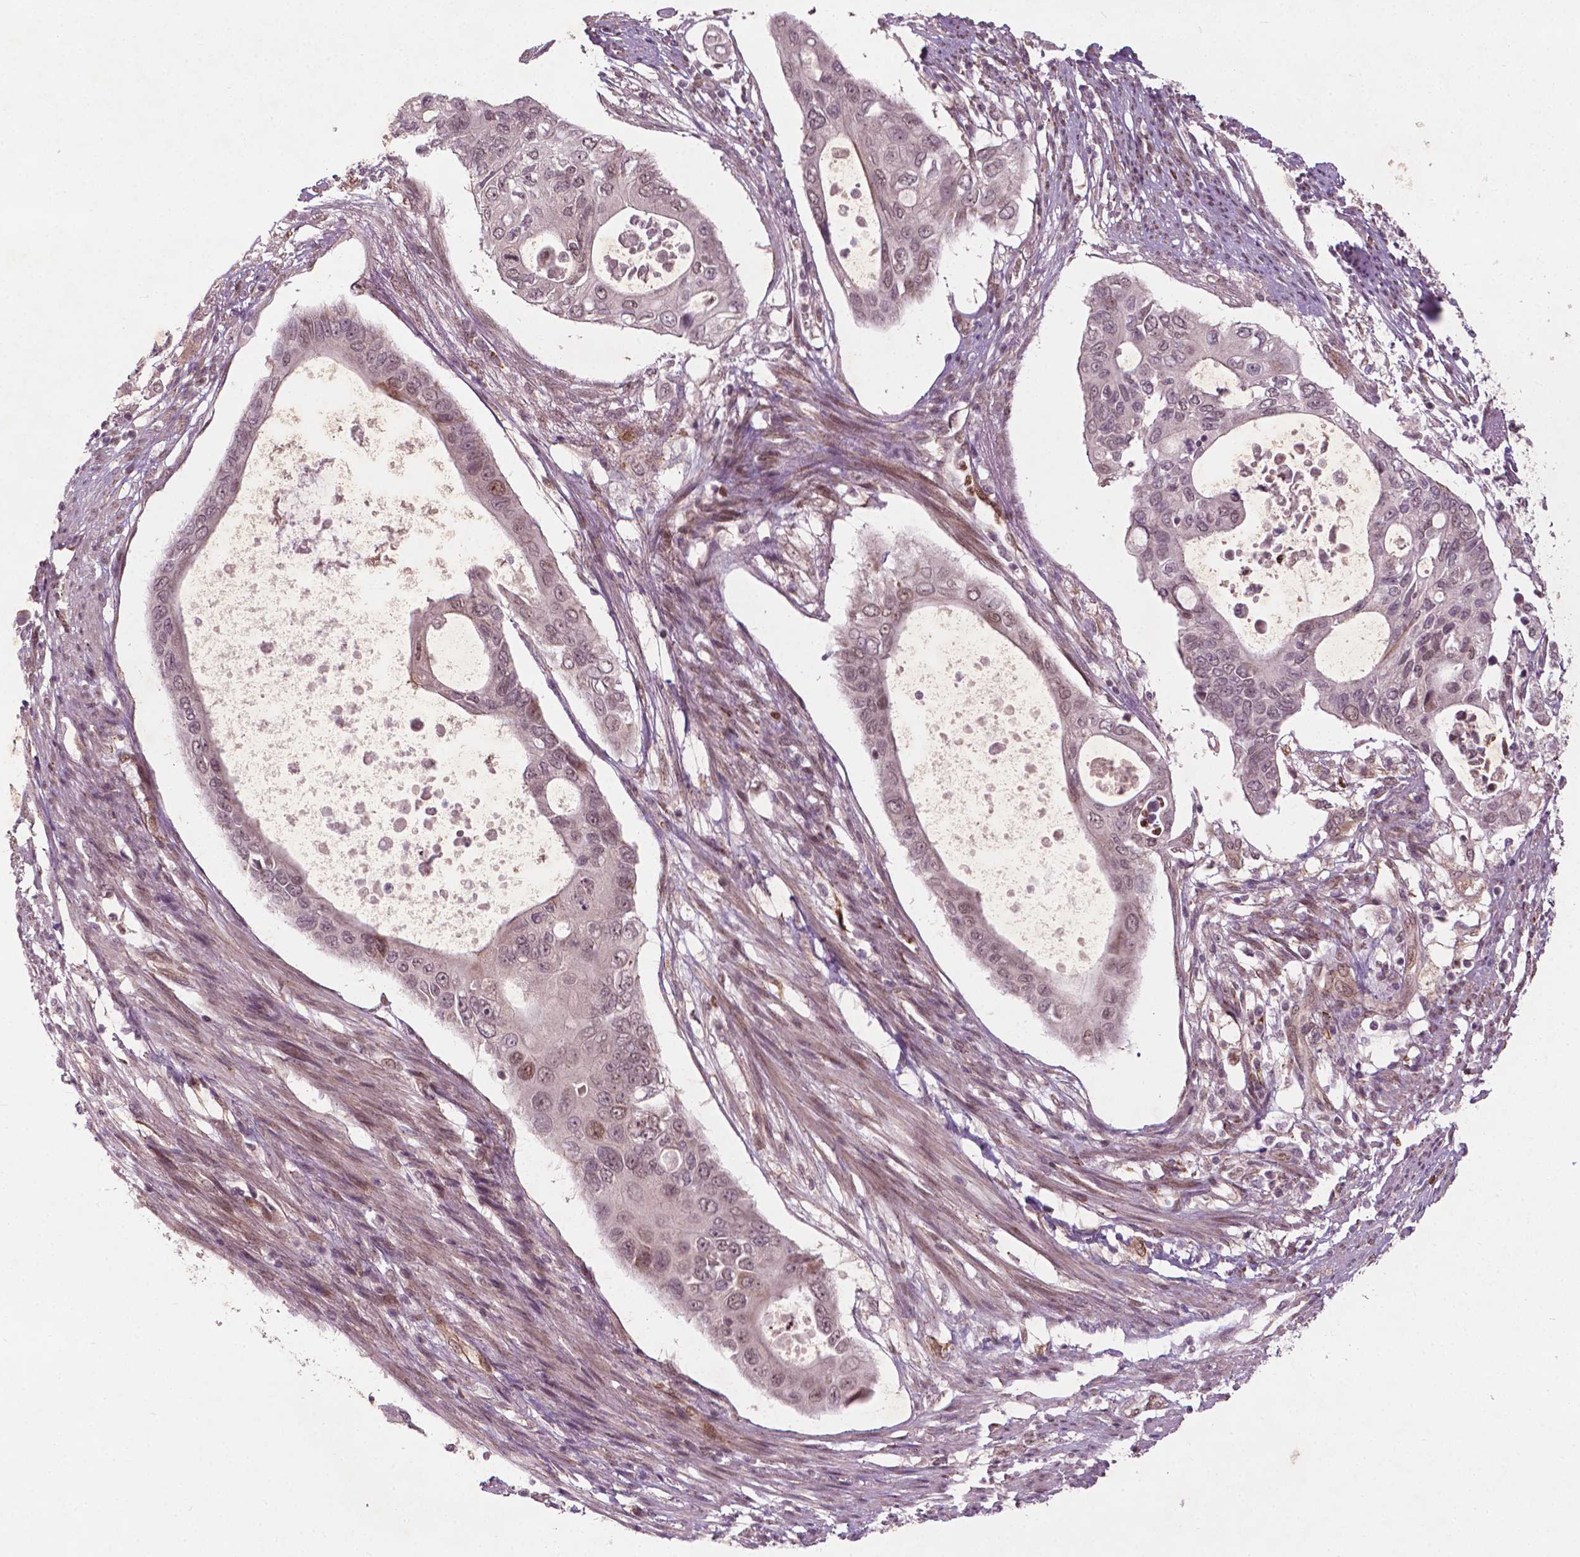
{"staining": {"intensity": "moderate", "quantity": "<25%", "location": "nuclear"}, "tissue": "pancreatic cancer", "cell_type": "Tumor cells", "image_type": "cancer", "snomed": [{"axis": "morphology", "description": "Adenocarcinoma, NOS"}, {"axis": "topography", "description": "Pancreas"}], "caption": "Moderate nuclear staining for a protein is identified in approximately <25% of tumor cells of pancreatic cancer (adenocarcinoma) using immunohistochemistry.", "gene": "NFAT5", "patient": {"sex": "female", "age": 63}}